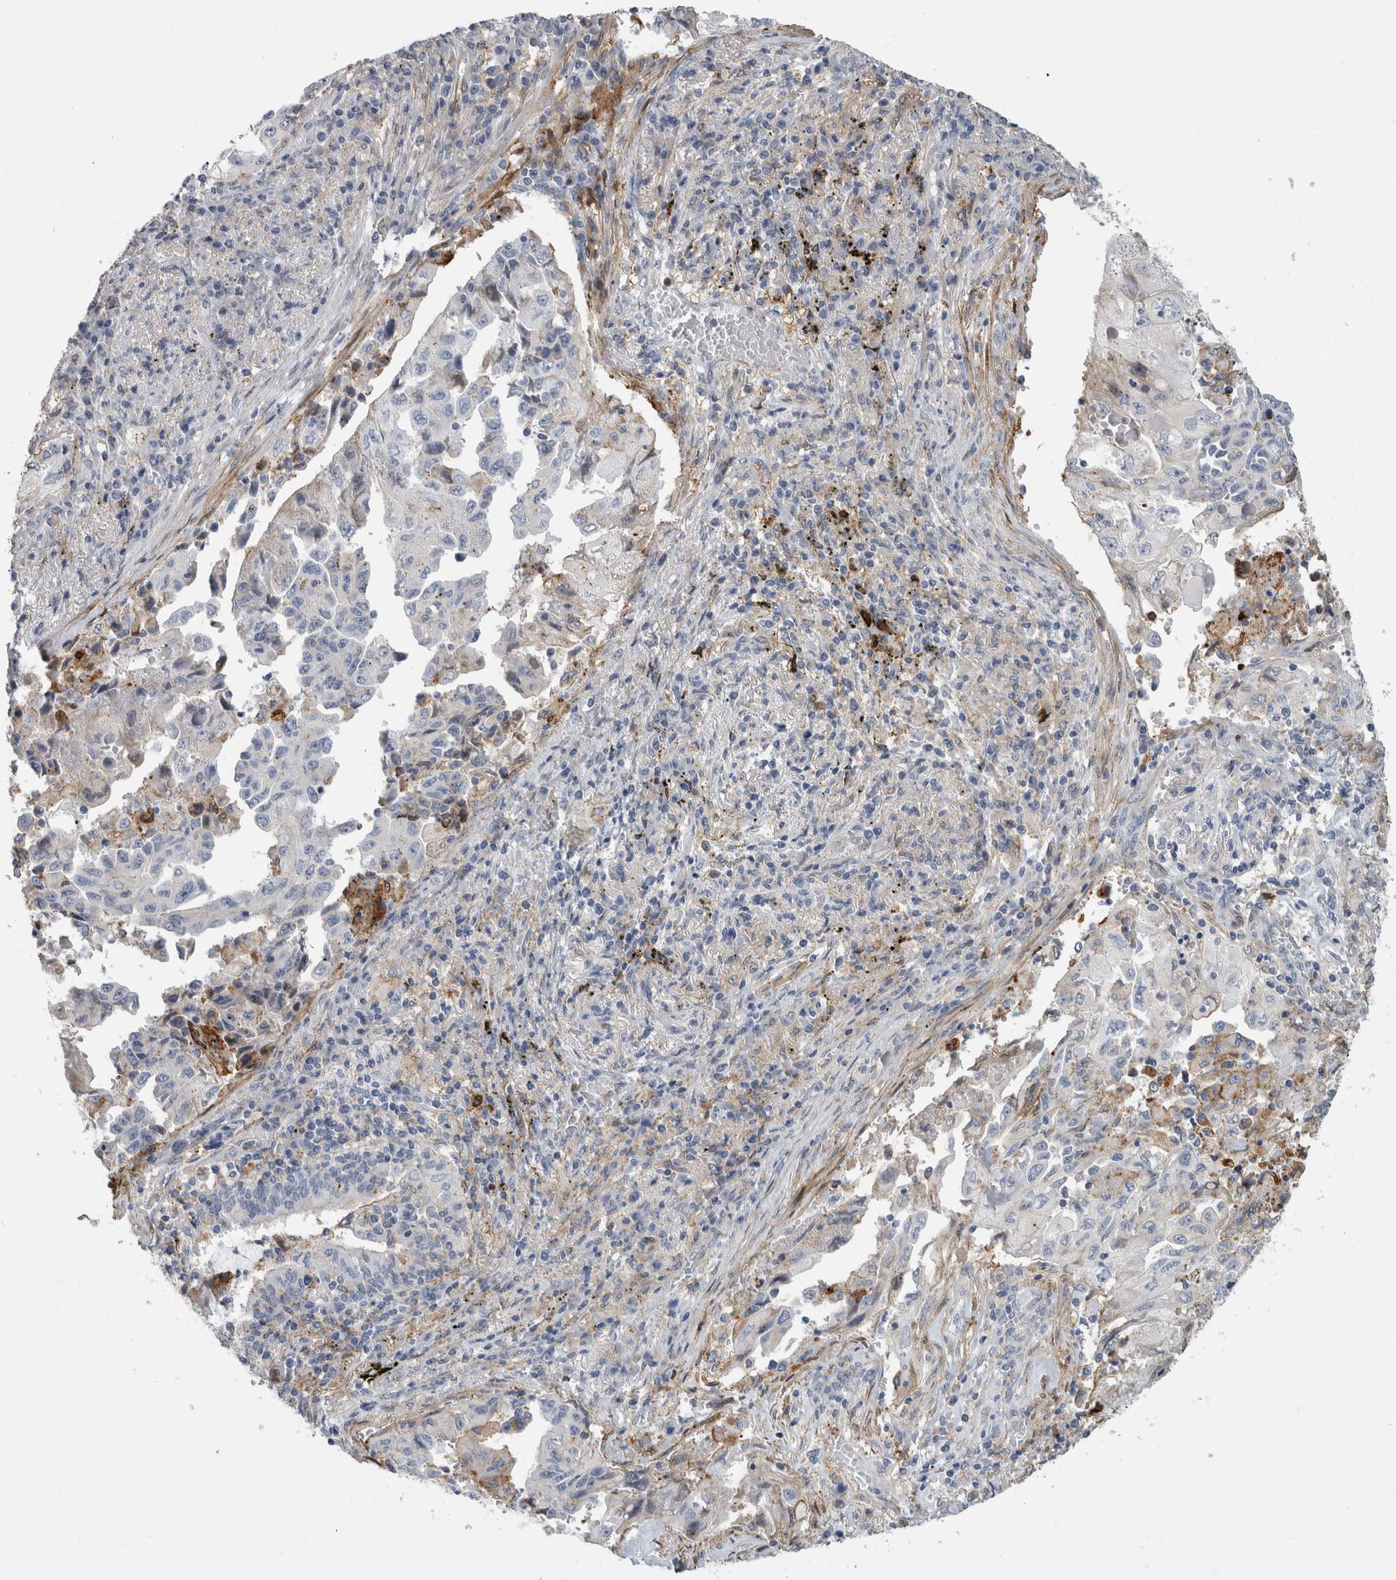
{"staining": {"intensity": "negative", "quantity": "none", "location": "none"}, "tissue": "lung cancer", "cell_type": "Tumor cells", "image_type": "cancer", "snomed": [{"axis": "morphology", "description": "Adenocarcinoma, NOS"}, {"axis": "topography", "description": "Lung"}], "caption": "Lung adenocarcinoma stained for a protein using IHC demonstrates no expression tumor cells.", "gene": "DNAJC24", "patient": {"sex": "female", "age": 51}}